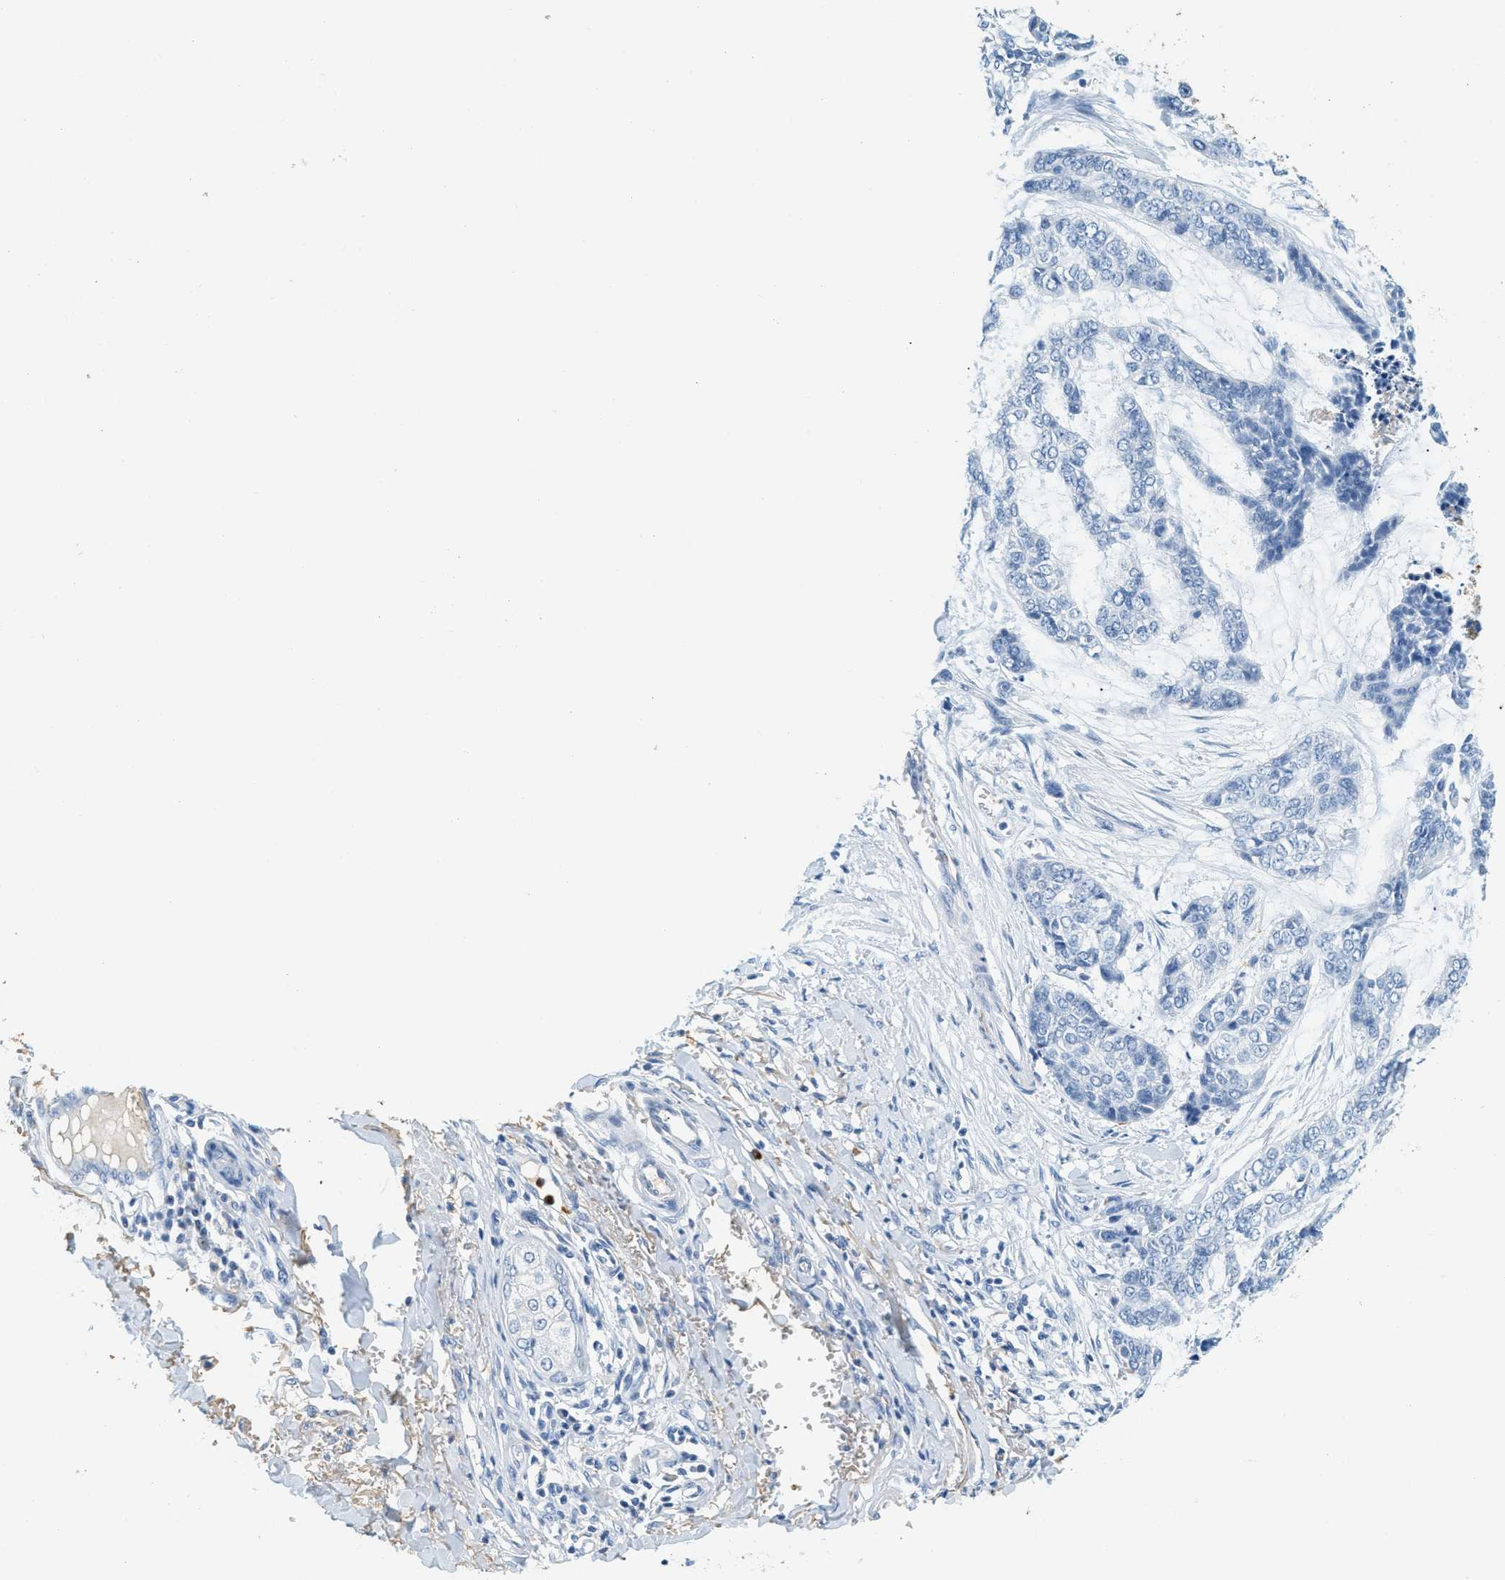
{"staining": {"intensity": "negative", "quantity": "none", "location": "none"}, "tissue": "skin cancer", "cell_type": "Tumor cells", "image_type": "cancer", "snomed": [{"axis": "morphology", "description": "Basal cell carcinoma"}, {"axis": "topography", "description": "Skin"}], "caption": "IHC of human basal cell carcinoma (skin) displays no positivity in tumor cells.", "gene": "LCN2", "patient": {"sex": "female", "age": 64}}